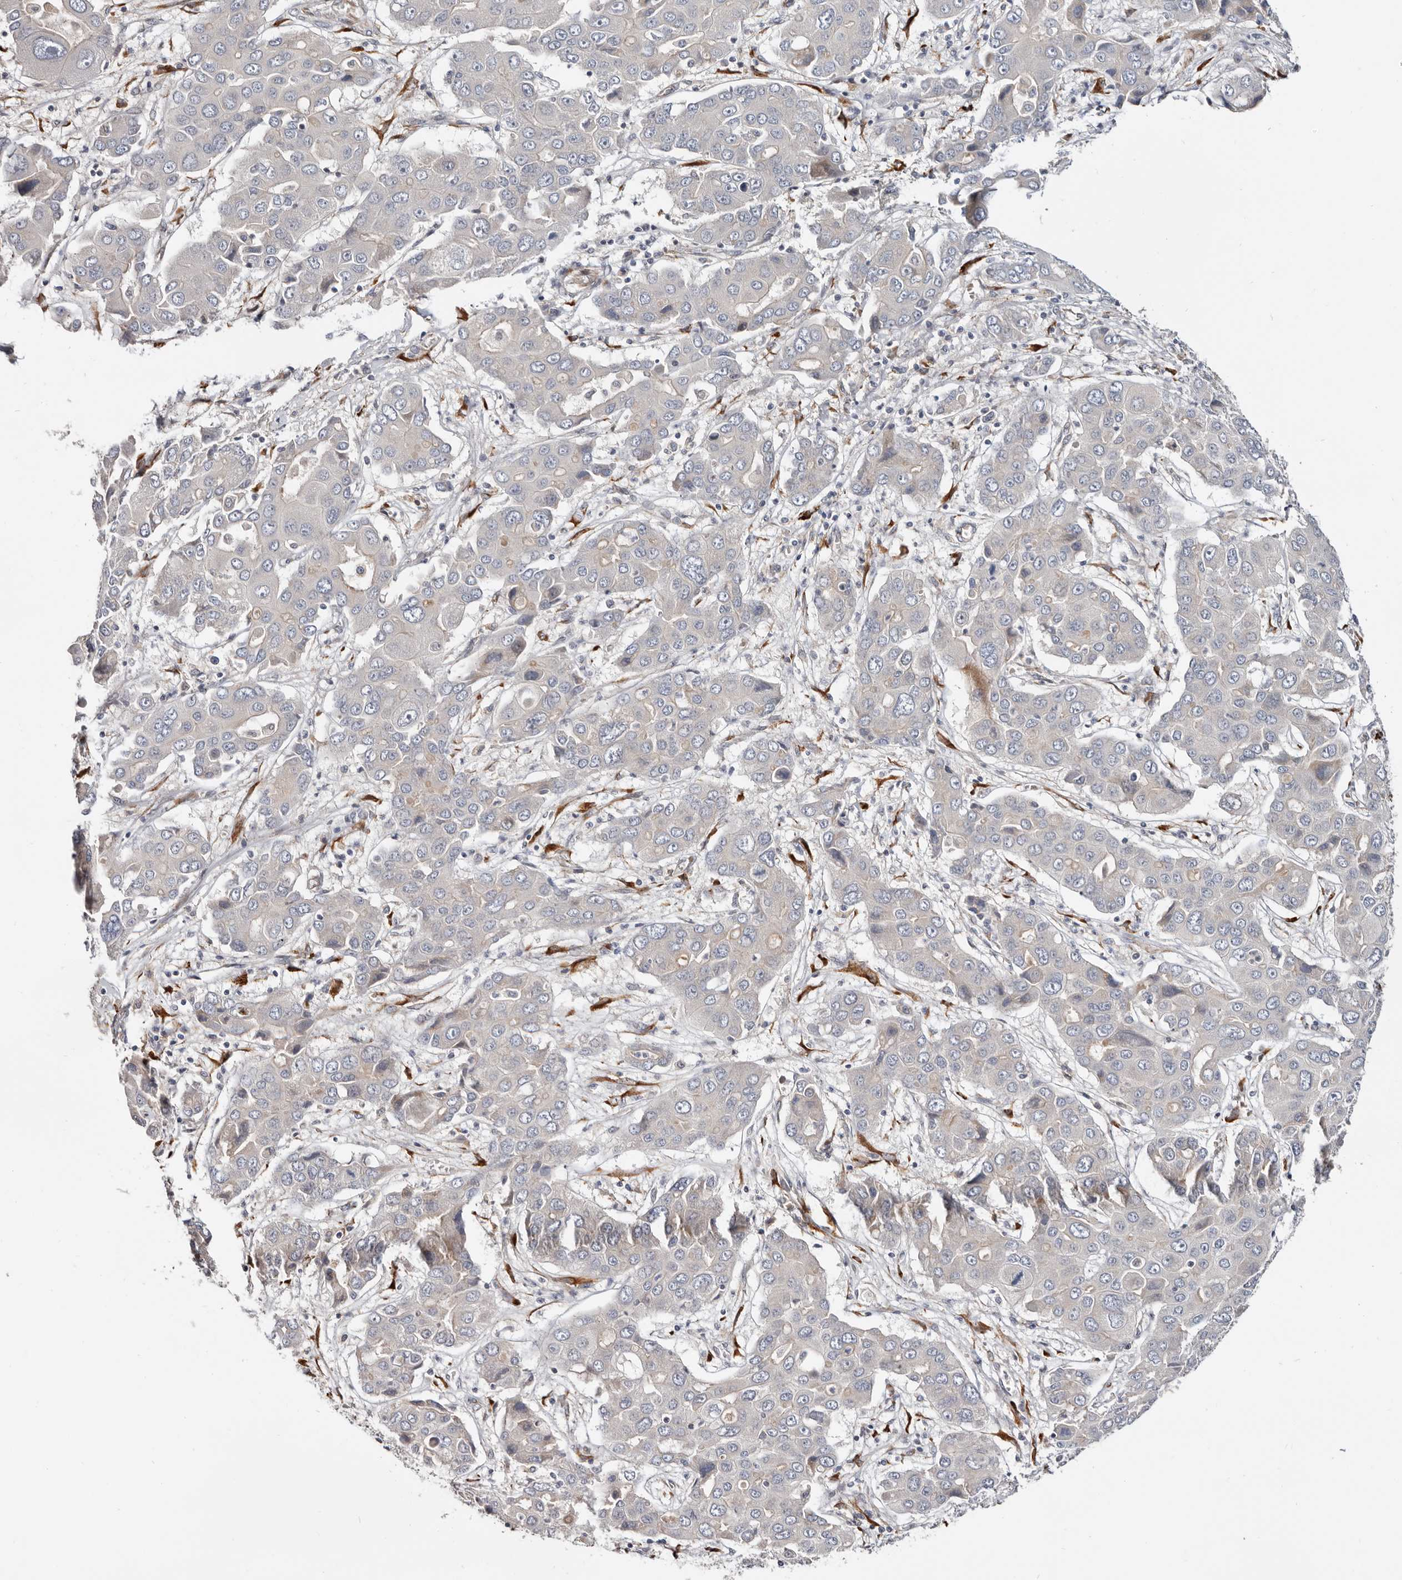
{"staining": {"intensity": "negative", "quantity": "none", "location": "none"}, "tissue": "liver cancer", "cell_type": "Tumor cells", "image_type": "cancer", "snomed": [{"axis": "morphology", "description": "Cholangiocarcinoma"}, {"axis": "topography", "description": "Liver"}], "caption": "Tumor cells are negative for brown protein staining in cholangiocarcinoma (liver).", "gene": "USH1C", "patient": {"sex": "male", "age": 67}}